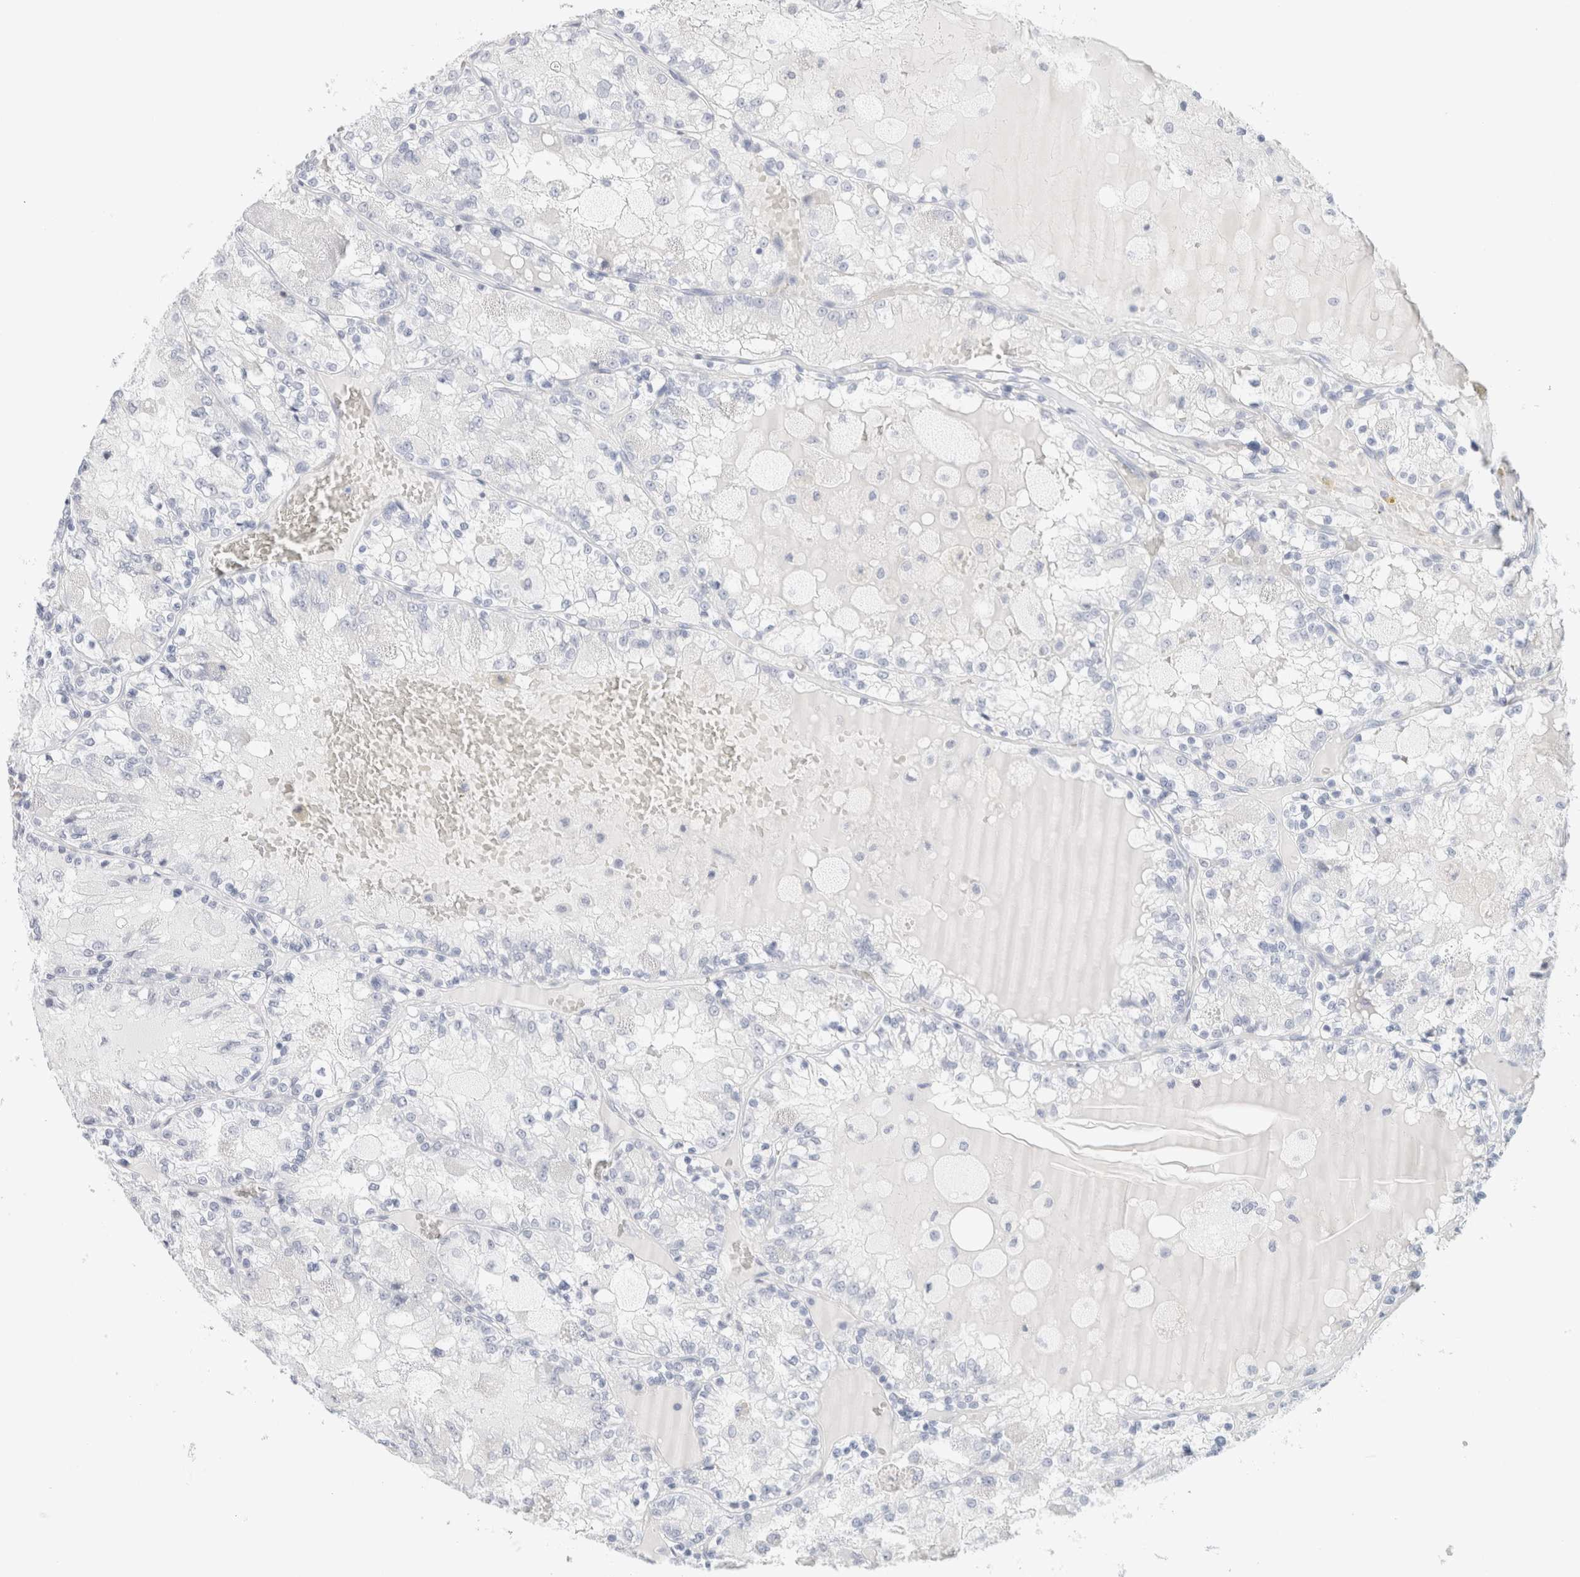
{"staining": {"intensity": "negative", "quantity": "none", "location": "none"}, "tissue": "renal cancer", "cell_type": "Tumor cells", "image_type": "cancer", "snomed": [{"axis": "morphology", "description": "Adenocarcinoma, NOS"}, {"axis": "topography", "description": "Kidney"}], "caption": "High magnification brightfield microscopy of renal cancer (adenocarcinoma) stained with DAB (3,3'-diaminobenzidine) (brown) and counterstained with hematoxylin (blue): tumor cells show no significant positivity. Nuclei are stained in blue.", "gene": "RTN4", "patient": {"sex": "female", "age": 56}}